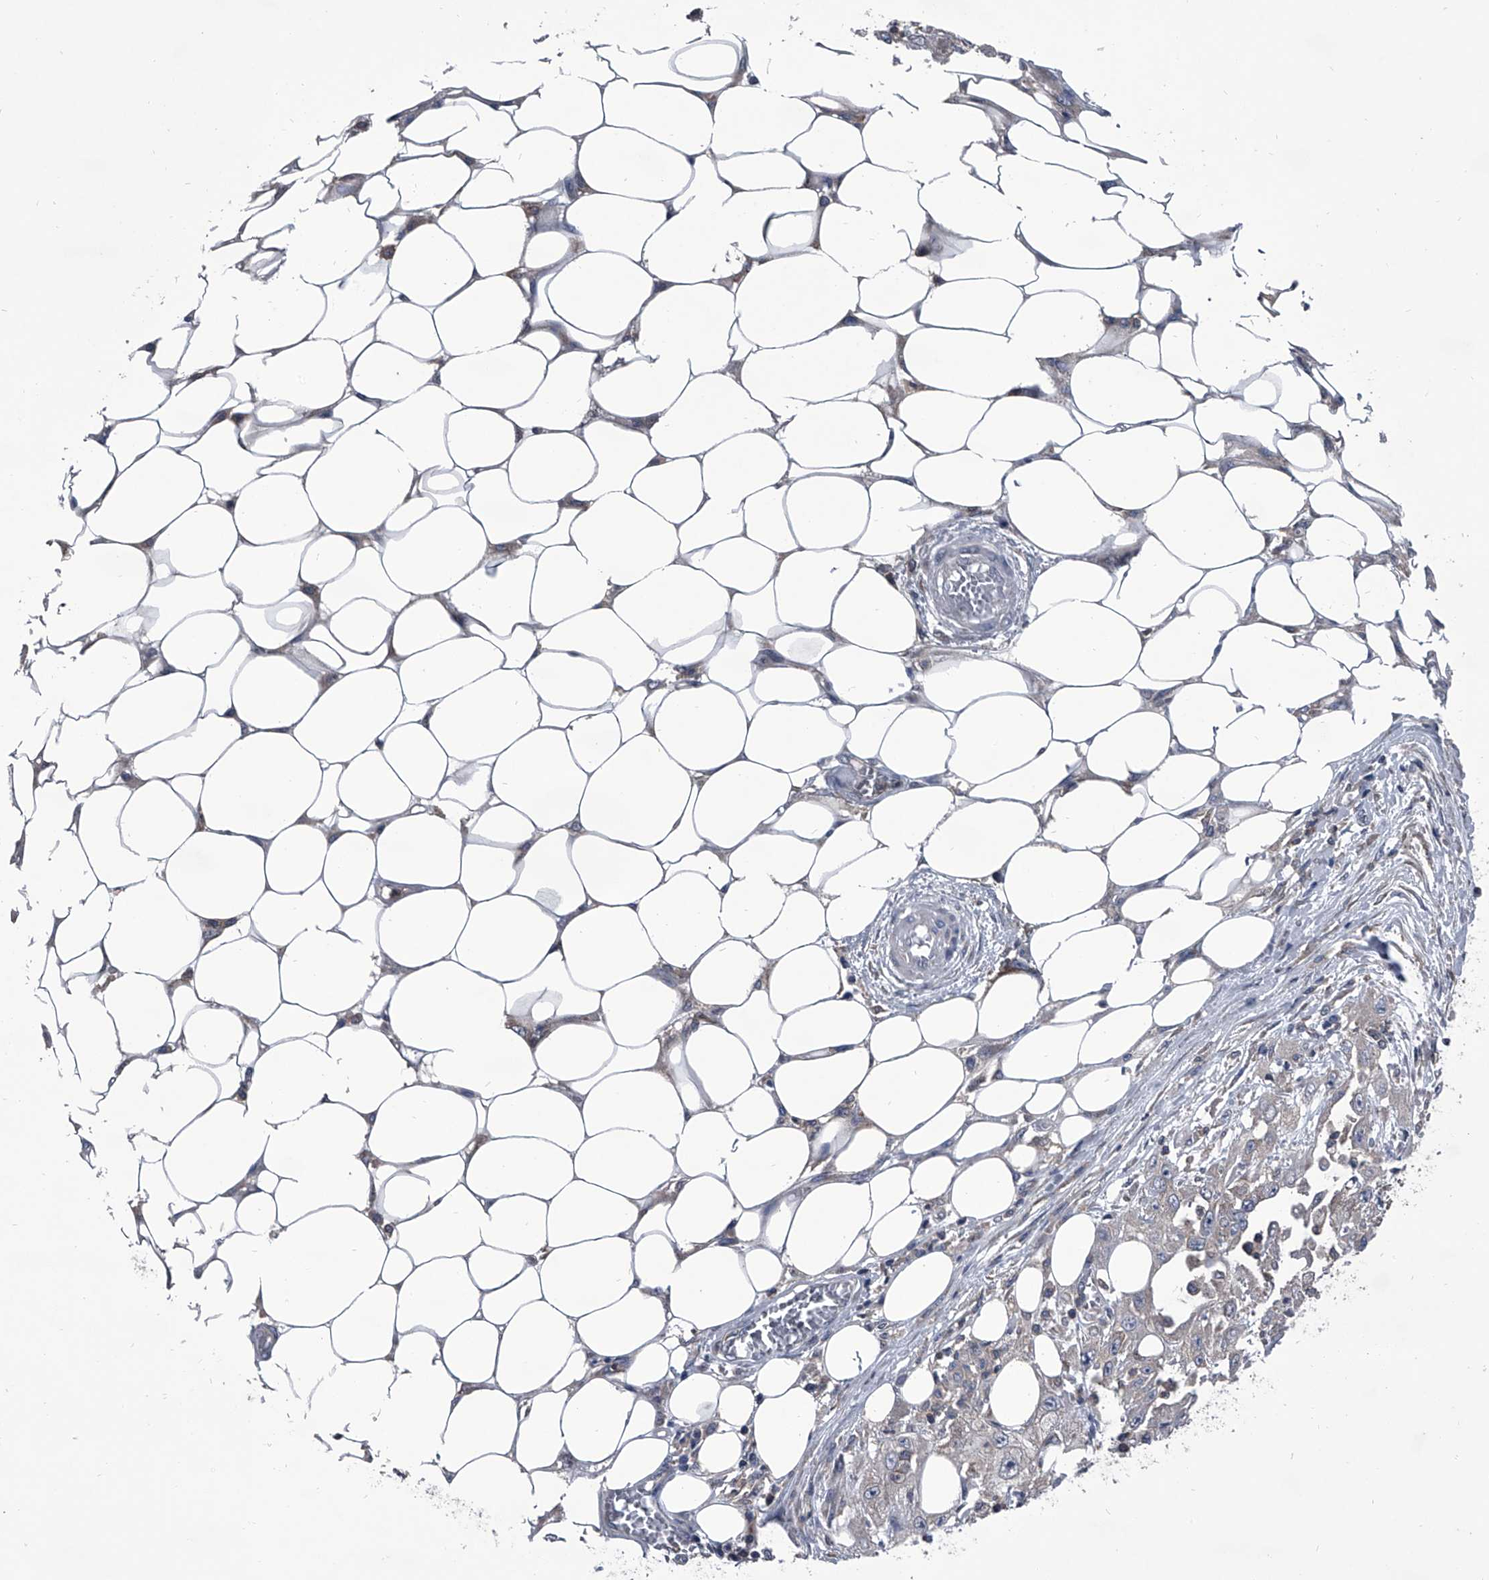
{"staining": {"intensity": "negative", "quantity": "none", "location": "none"}, "tissue": "skin cancer", "cell_type": "Tumor cells", "image_type": "cancer", "snomed": [{"axis": "morphology", "description": "Squamous cell carcinoma, NOS"}, {"axis": "morphology", "description": "Squamous cell carcinoma, metastatic, NOS"}, {"axis": "topography", "description": "Skin"}, {"axis": "topography", "description": "Lymph node"}], "caption": "Metastatic squamous cell carcinoma (skin) was stained to show a protein in brown. There is no significant positivity in tumor cells.", "gene": "PIP5K1A", "patient": {"sex": "male", "age": 75}}